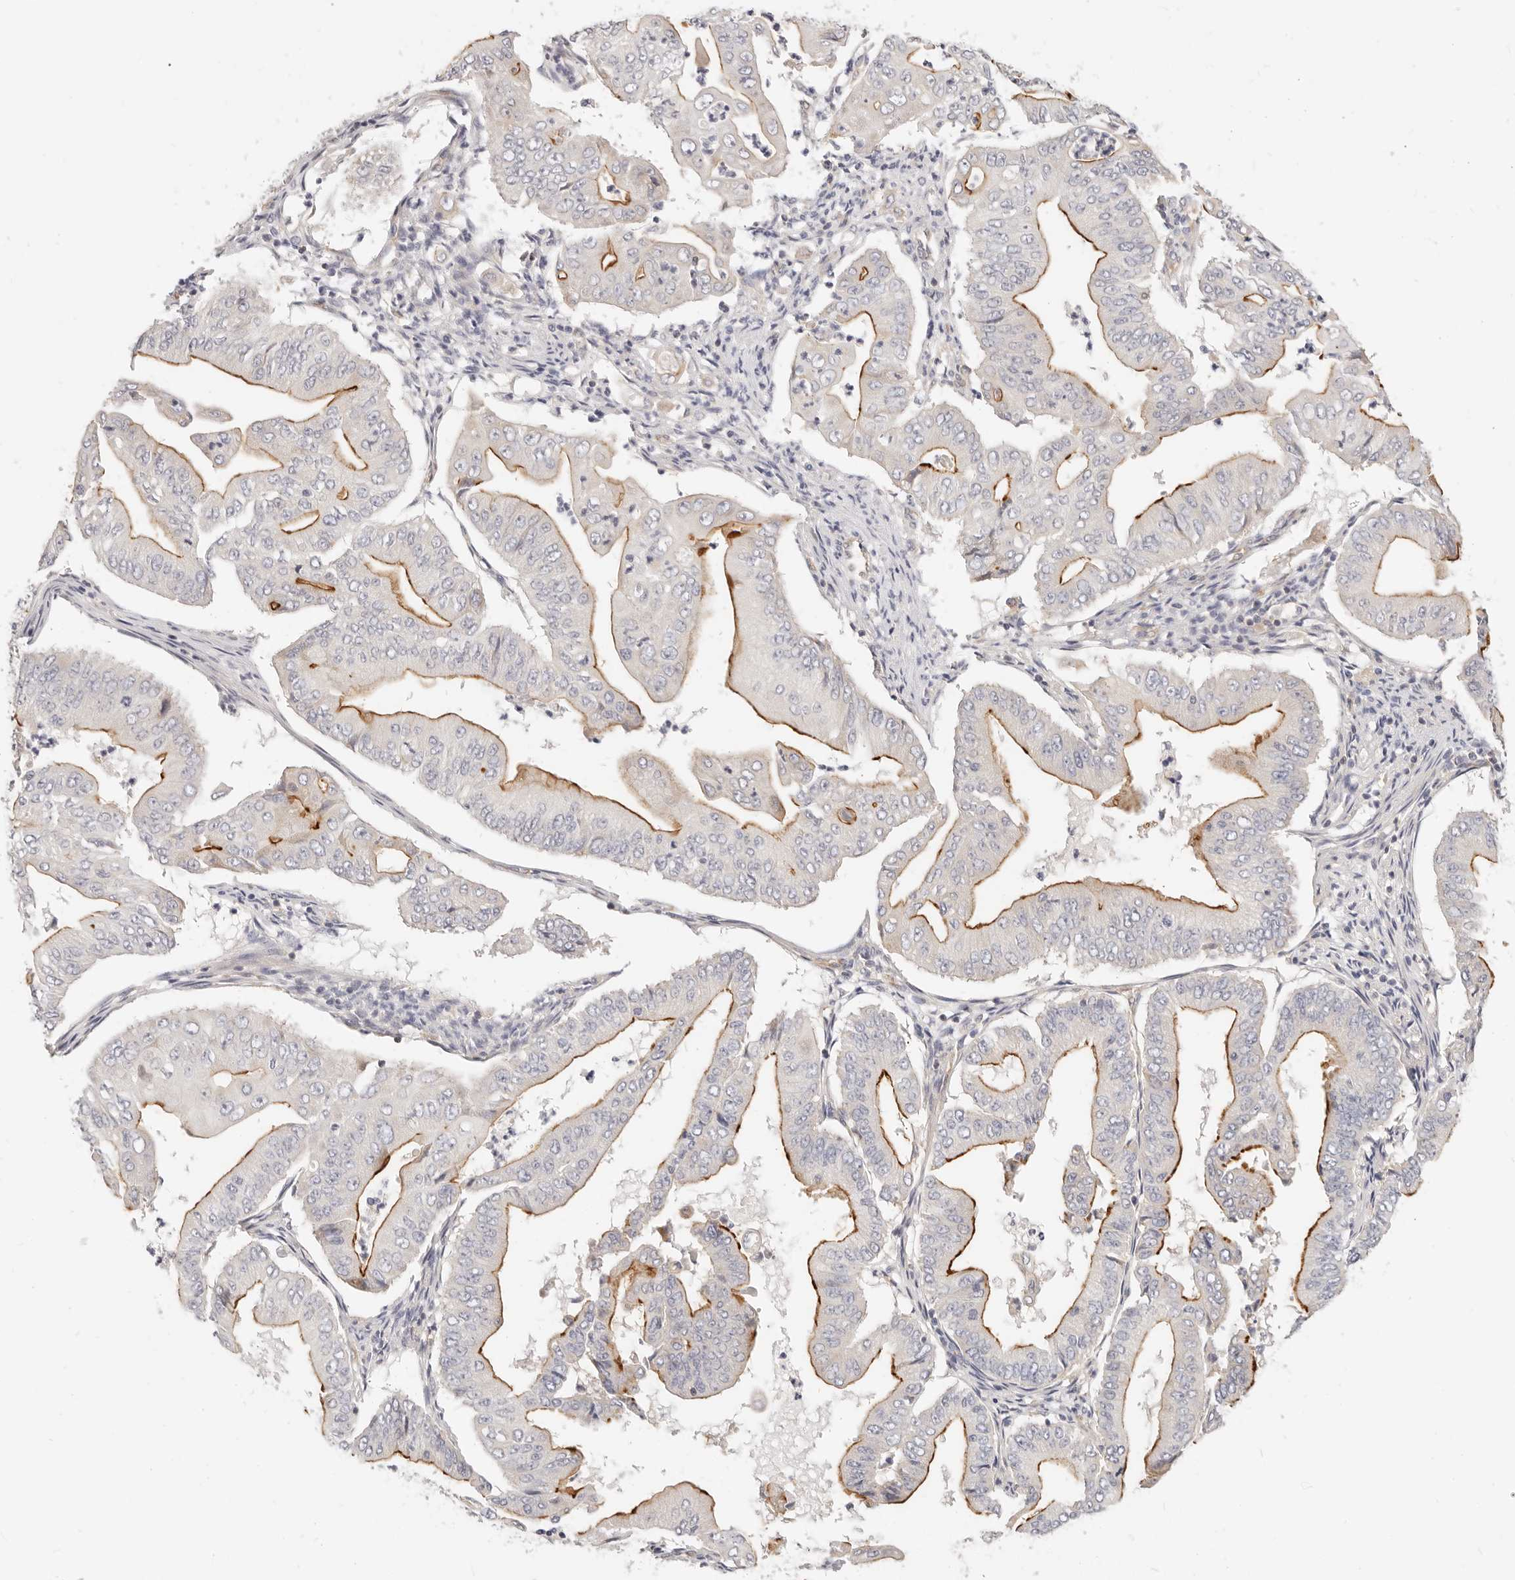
{"staining": {"intensity": "strong", "quantity": "25%-75%", "location": "cytoplasmic/membranous"}, "tissue": "pancreatic cancer", "cell_type": "Tumor cells", "image_type": "cancer", "snomed": [{"axis": "morphology", "description": "Adenocarcinoma, NOS"}, {"axis": "topography", "description": "Pancreas"}], "caption": "DAB (3,3'-diaminobenzidine) immunohistochemical staining of pancreatic adenocarcinoma exhibits strong cytoplasmic/membranous protein positivity in about 25%-75% of tumor cells.", "gene": "LTB4R2", "patient": {"sex": "female", "age": 77}}